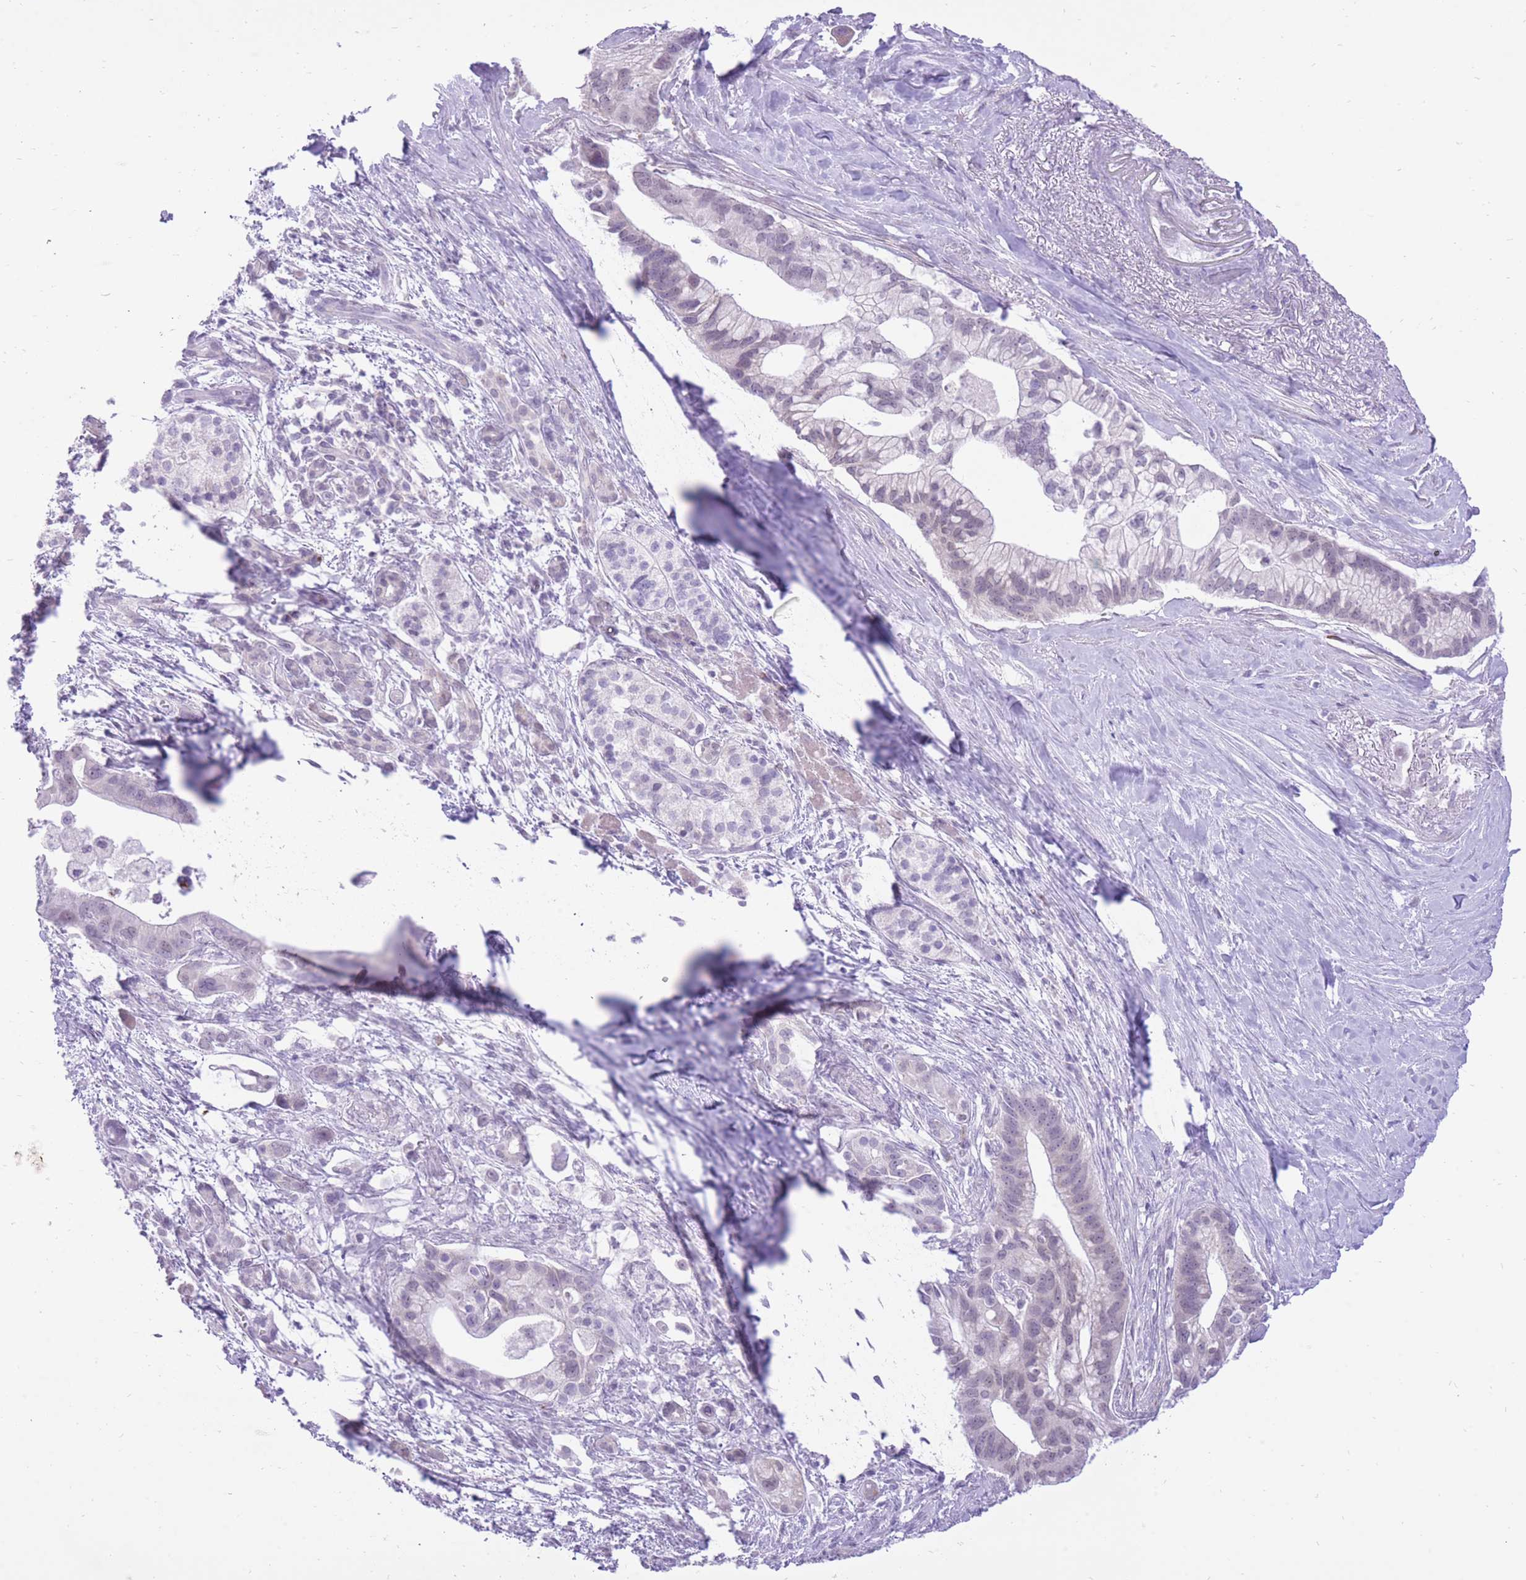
{"staining": {"intensity": "negative", "quantity": "none", "location": "none"}, "tissue": "pancreatic cancer", "cell_type": "Tumor cells", "image_type": "cancer", "snomed": [{"axis": "morphology", "description": "Adenocarcinoma, NOS"}, {"axis": "topography", "description": "Pancreas"}], "caption": "High power microscopy micrograph of an immunohistochemistry (IHC) micrograph of pancreatic adenocarcinoma, revealing no significant positivity in tumor cells. (Stains: DAB (3,3'-diaminobenzidine) immunohistochemistry with hematoxylin counter stain, Microscopy: brightfield microscopy at high magnification).", "gene": "DENND2D", "patient": {"sex": "male", "age": 68}}